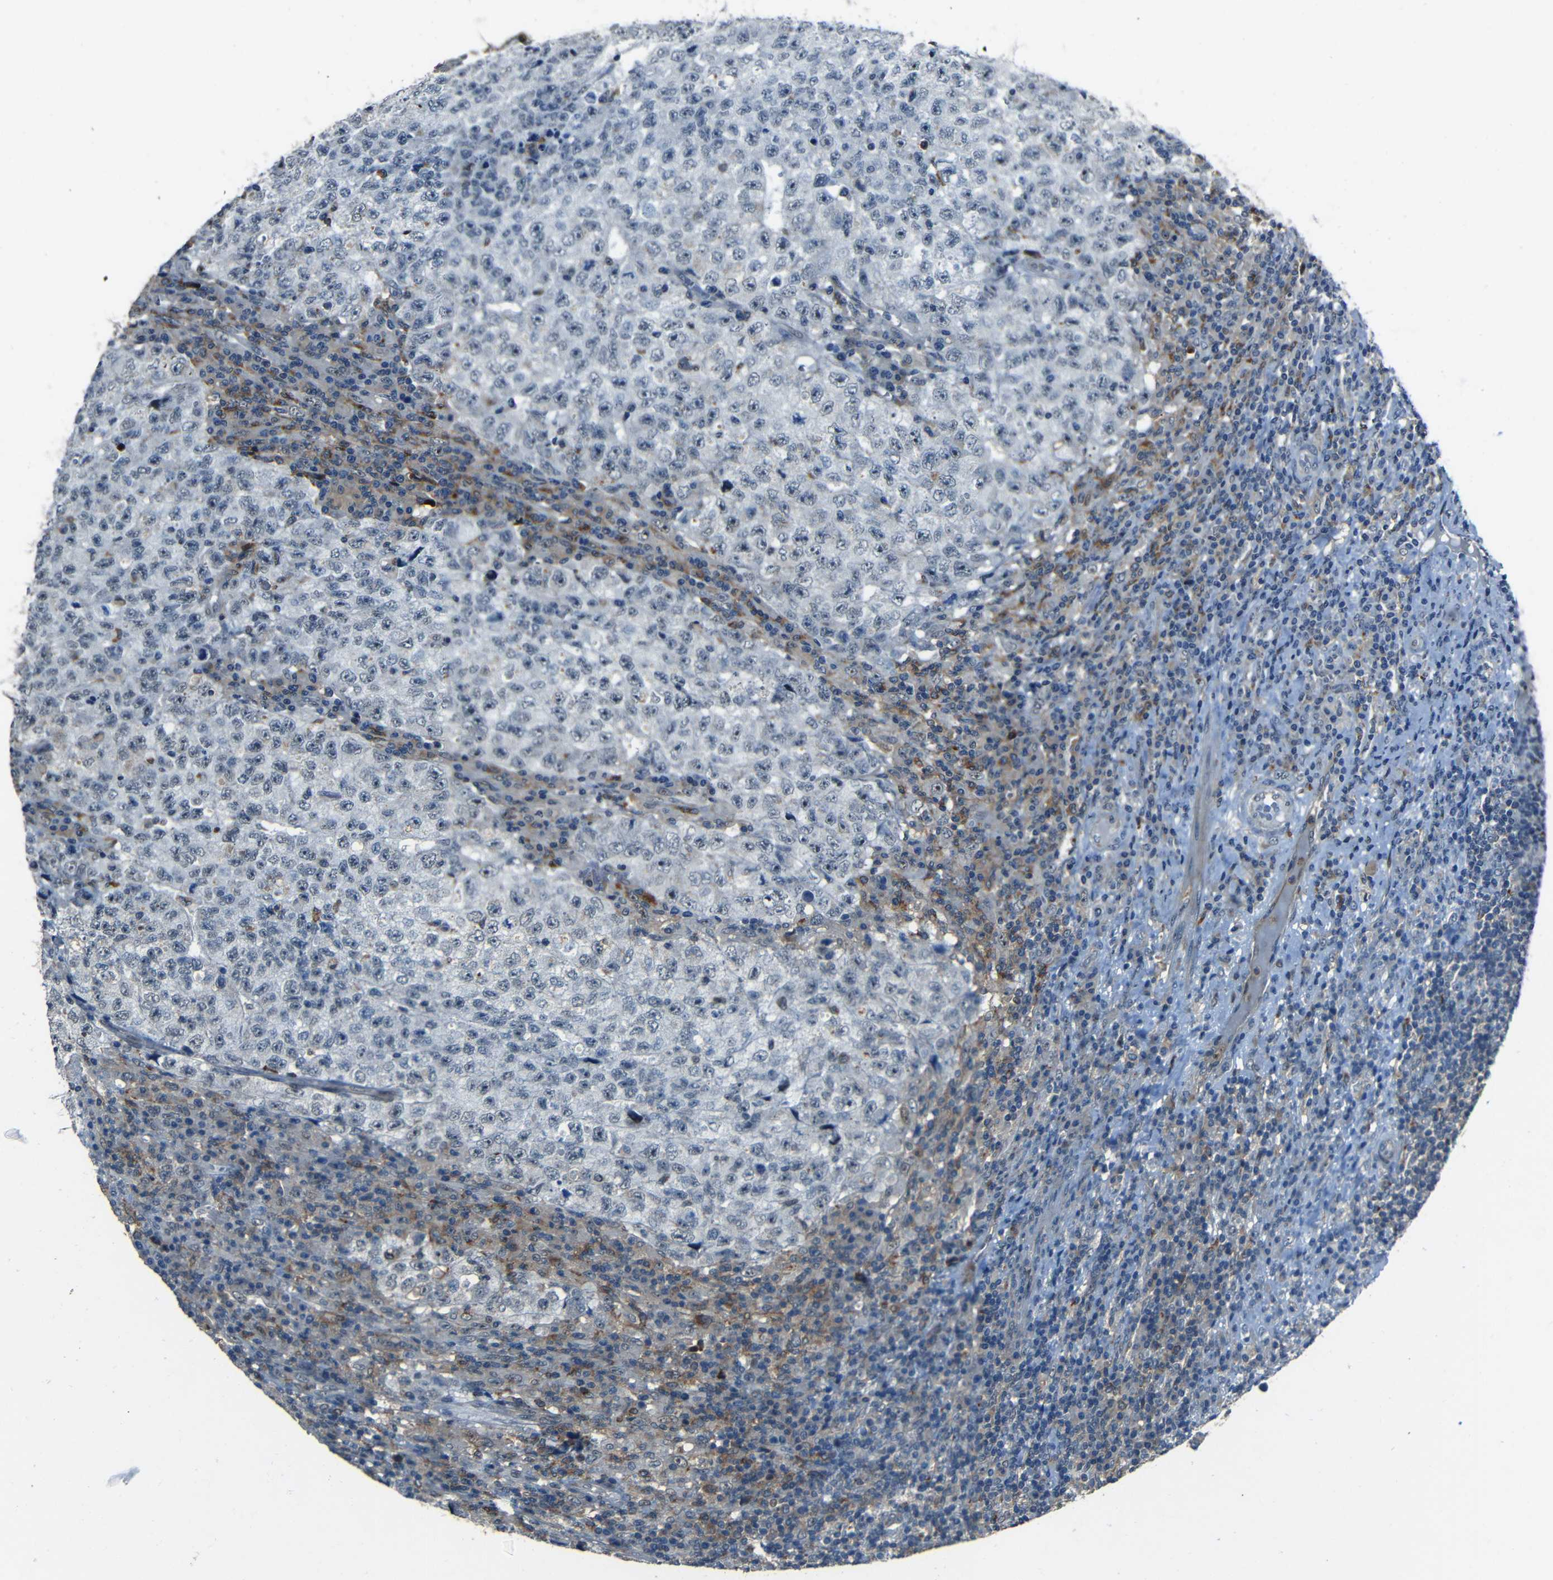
{"staining": {"intensity": "negative", "quantity": "none", "location": "none"}, "tissue": "testis cancer", "cell_type": "Tumor cells", "image_type": "cancer", "snomed": [{"axis": "morphology", "description": "Necrosis, NOS"}, {"axis": "morphology", "description": "Carcinoma, Embryonal, NOS"}, {"axis": "topography", "description": "Testis"}], "caption": "IHC of human testis cancer displays no positivity in tumor cells.", "gene": "DNAJC5", "patient": {"sex": "male", "age": 19}}